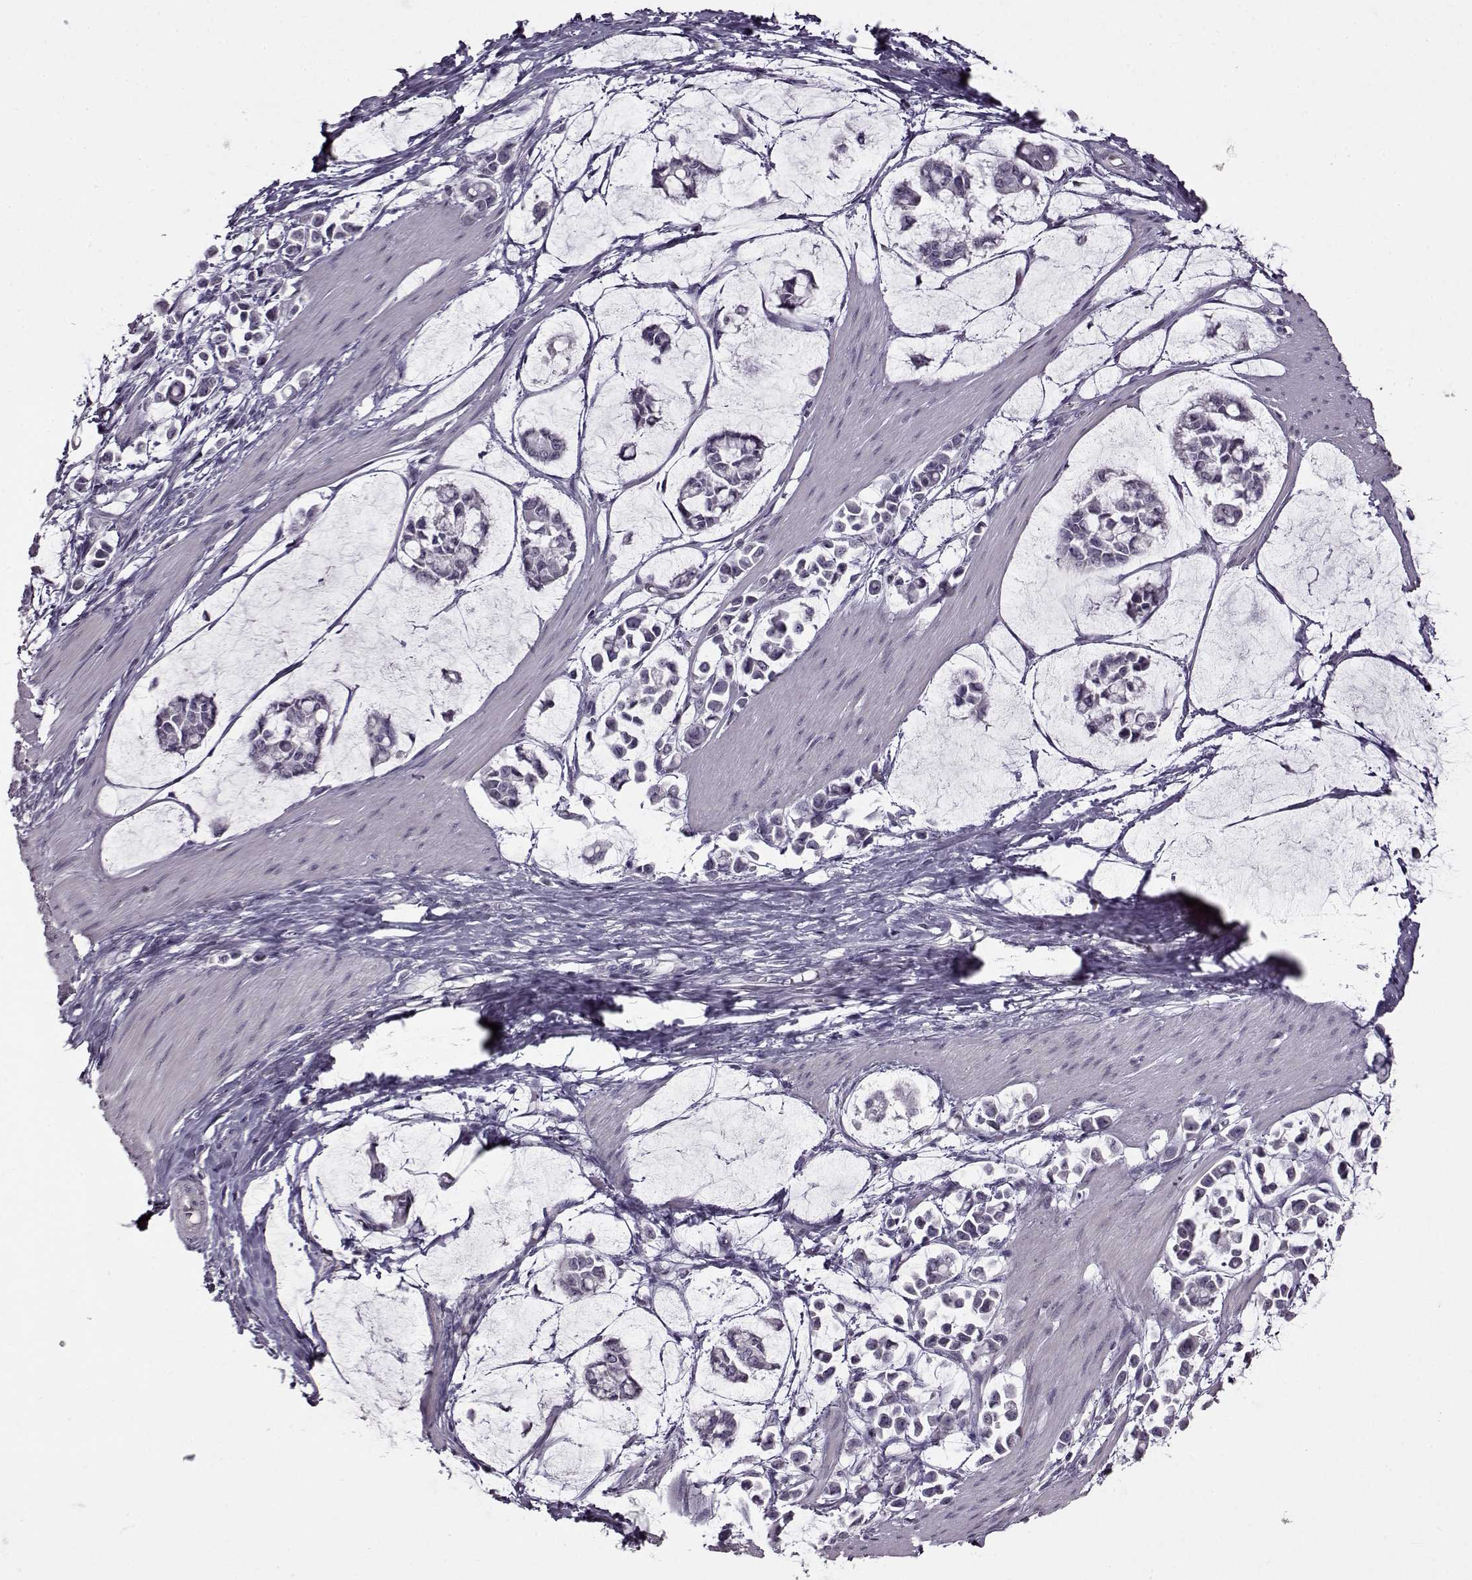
{"staining": {"intensity": "negative", "quantity": "none", "location": "none"}, "tissue": "stomach cancer", "cell_type": "Tumor cells", "image_type": "cancer", "snomed": [{"axis": "morphology", "description": "Adenocarcinoma, NOS"}, {"axis": "topography", "description": "Stomach"}], "caption": "Photomicrograph shows no protein positivity in tumor cells of adenocarcinoma (stomach) tissue. (Brightfield microscopy of DAB (3,3'-diaminobenzidine) immunohistochemistry at high magnification).", "gene": "FSHB", "patient": {"sex": "male", "age": 82}}